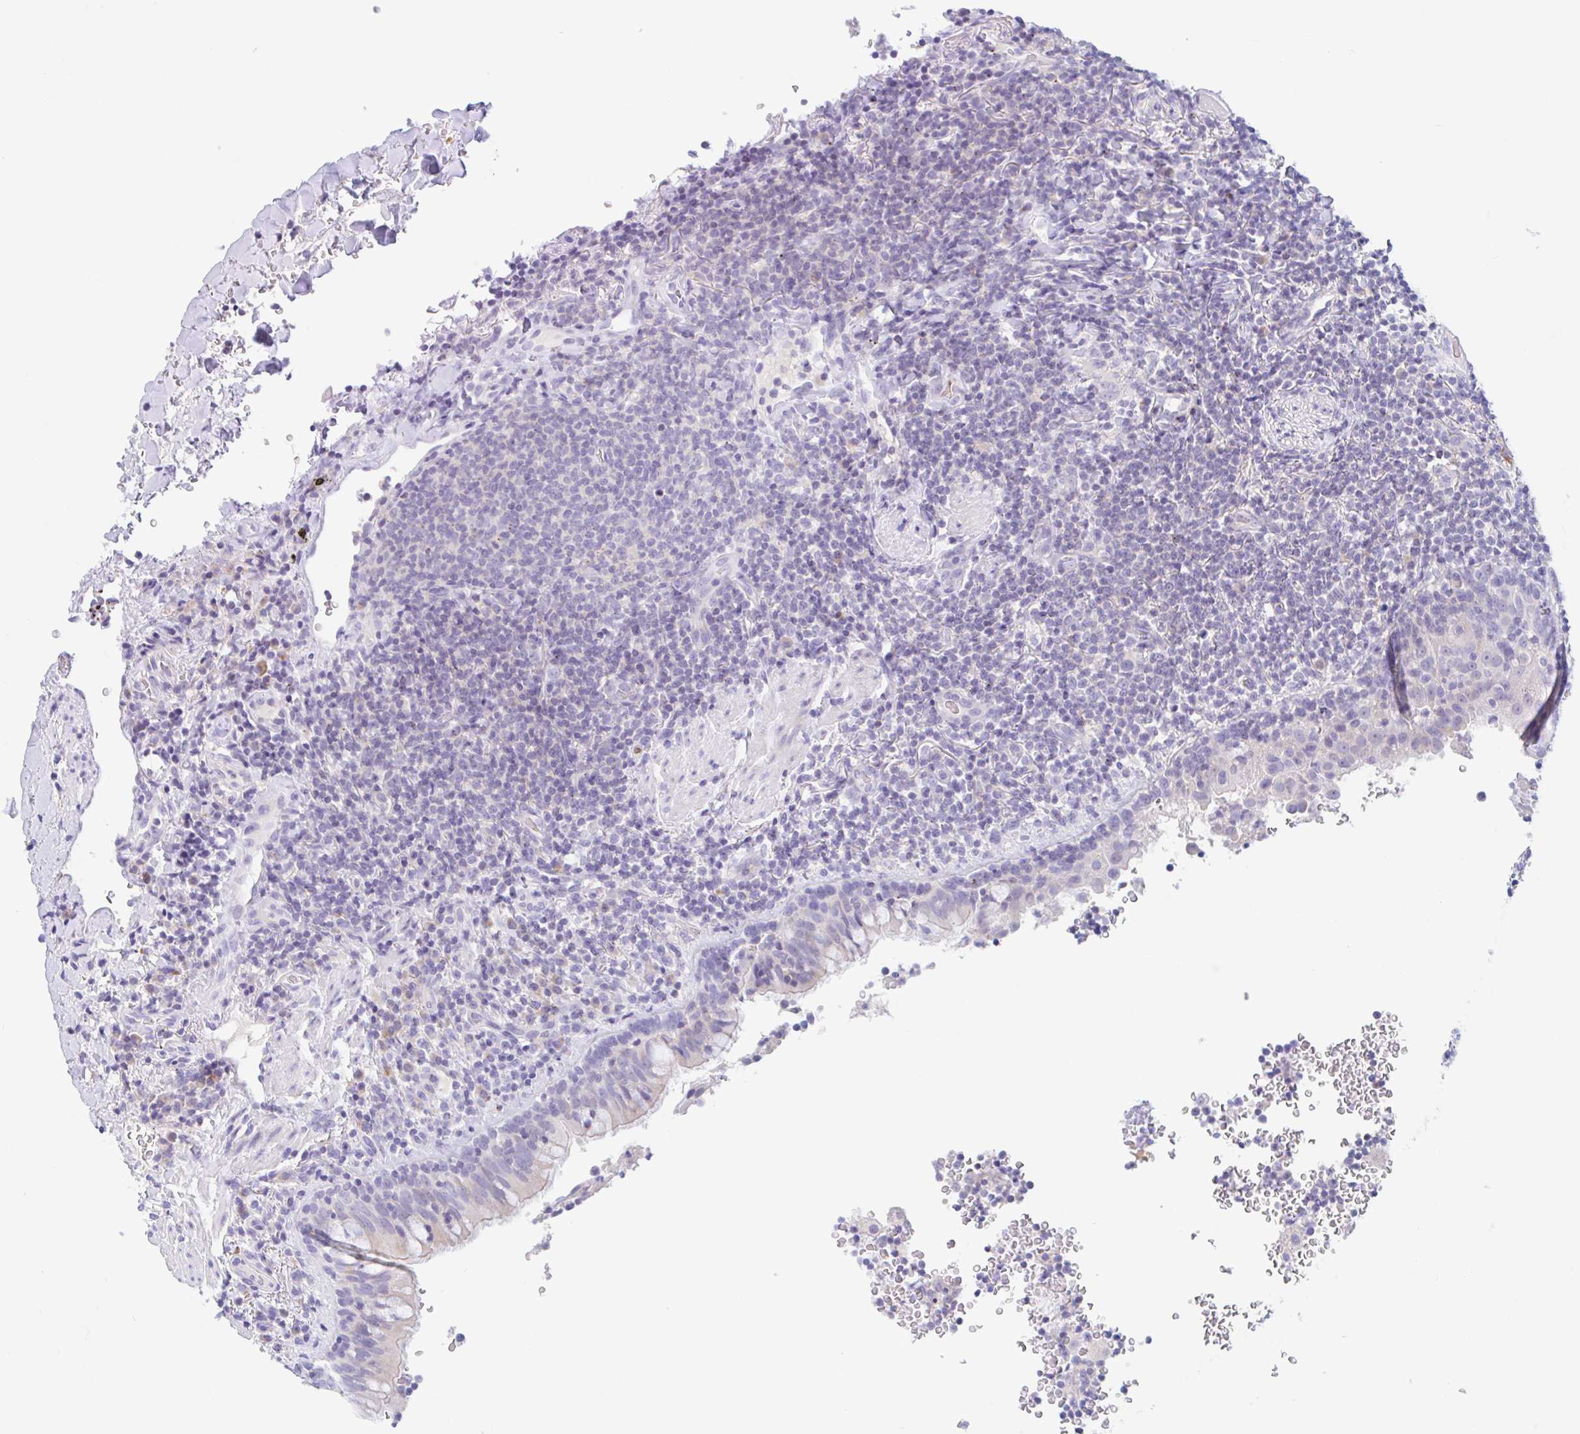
{"staining": {"intensity": "negative", "quantity": "none", "location": "none"}, "tissue": "lymphoma", "cell_type": "Tumor cells", "image_type": "cancer", "snomed": [{"axis": "morphology", "description": "Malignant lymphoma, non-Hodgkin's type, Low grade"}, {"axis": "topography", "description": "Lung"}], "caption": "Low-grade malignant lymphoma, non-Hodgkin's type stained for a protein using immunohistochemistry (IHC) demonstrates no staining tumor cells.", "gene": "ANKRD9", "patient": {"sex": "female", "age": 71}}